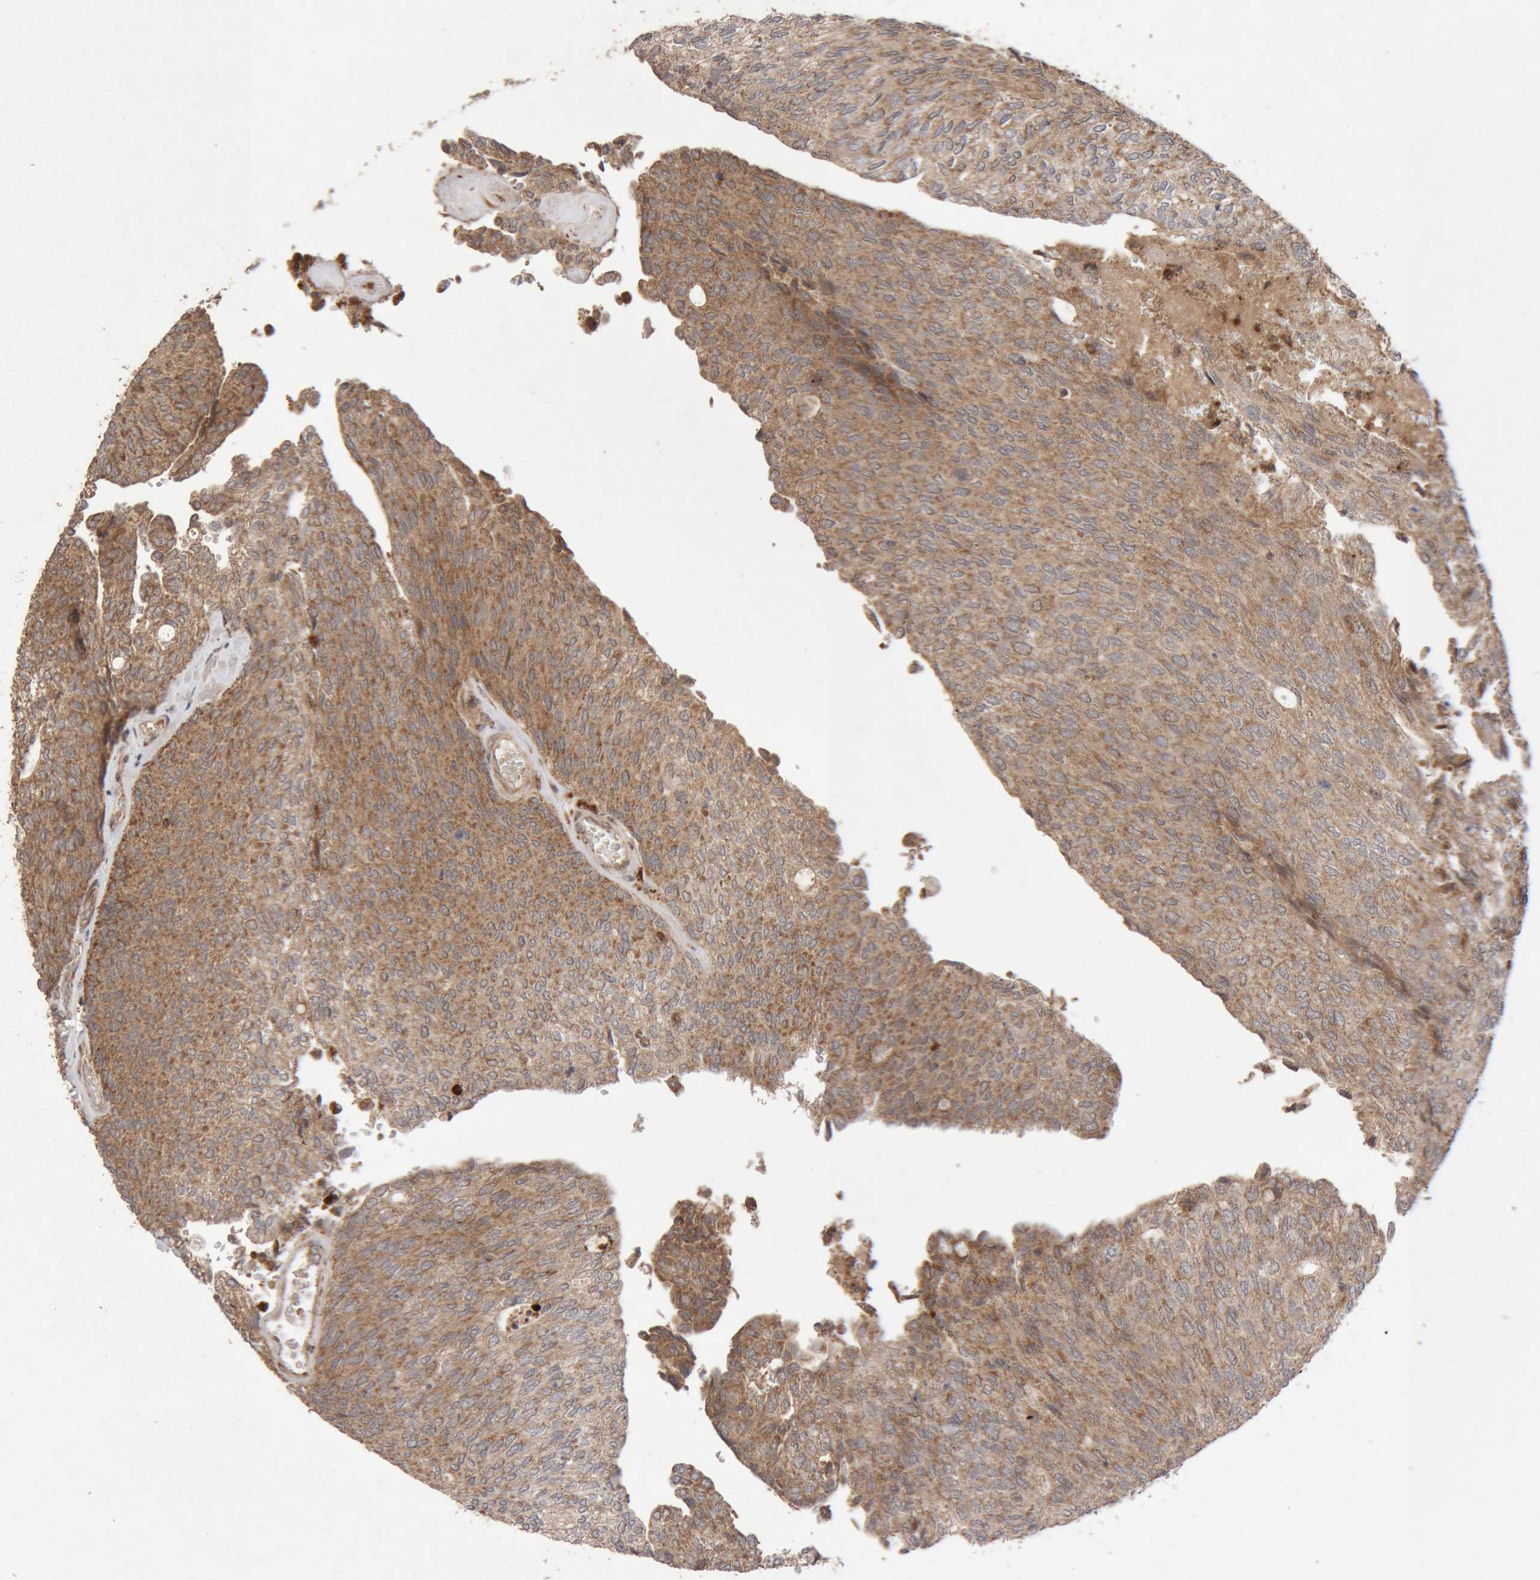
{"staining": {"intensity": "moderate", "quantity": ">75%", "location": "cytoplasmic/membranous"}, "tissue": "urothelial cancer", "cell_type": "Tumor cells", "image_type": "cancer", "snomed": [{"axis": "morphology", "description": "Urothelial carcinoma, Low grade"}, {"axis": "topography", "description": "Urinary bladder"}], "caption": "Moderate cytoplasmic/membranous protein staining is seen in approximately >75% of tumor cells in low-grade urothelial carcinoma.", "gene": "KIF21B", "patient": {"sex": "female", "age": 79}}